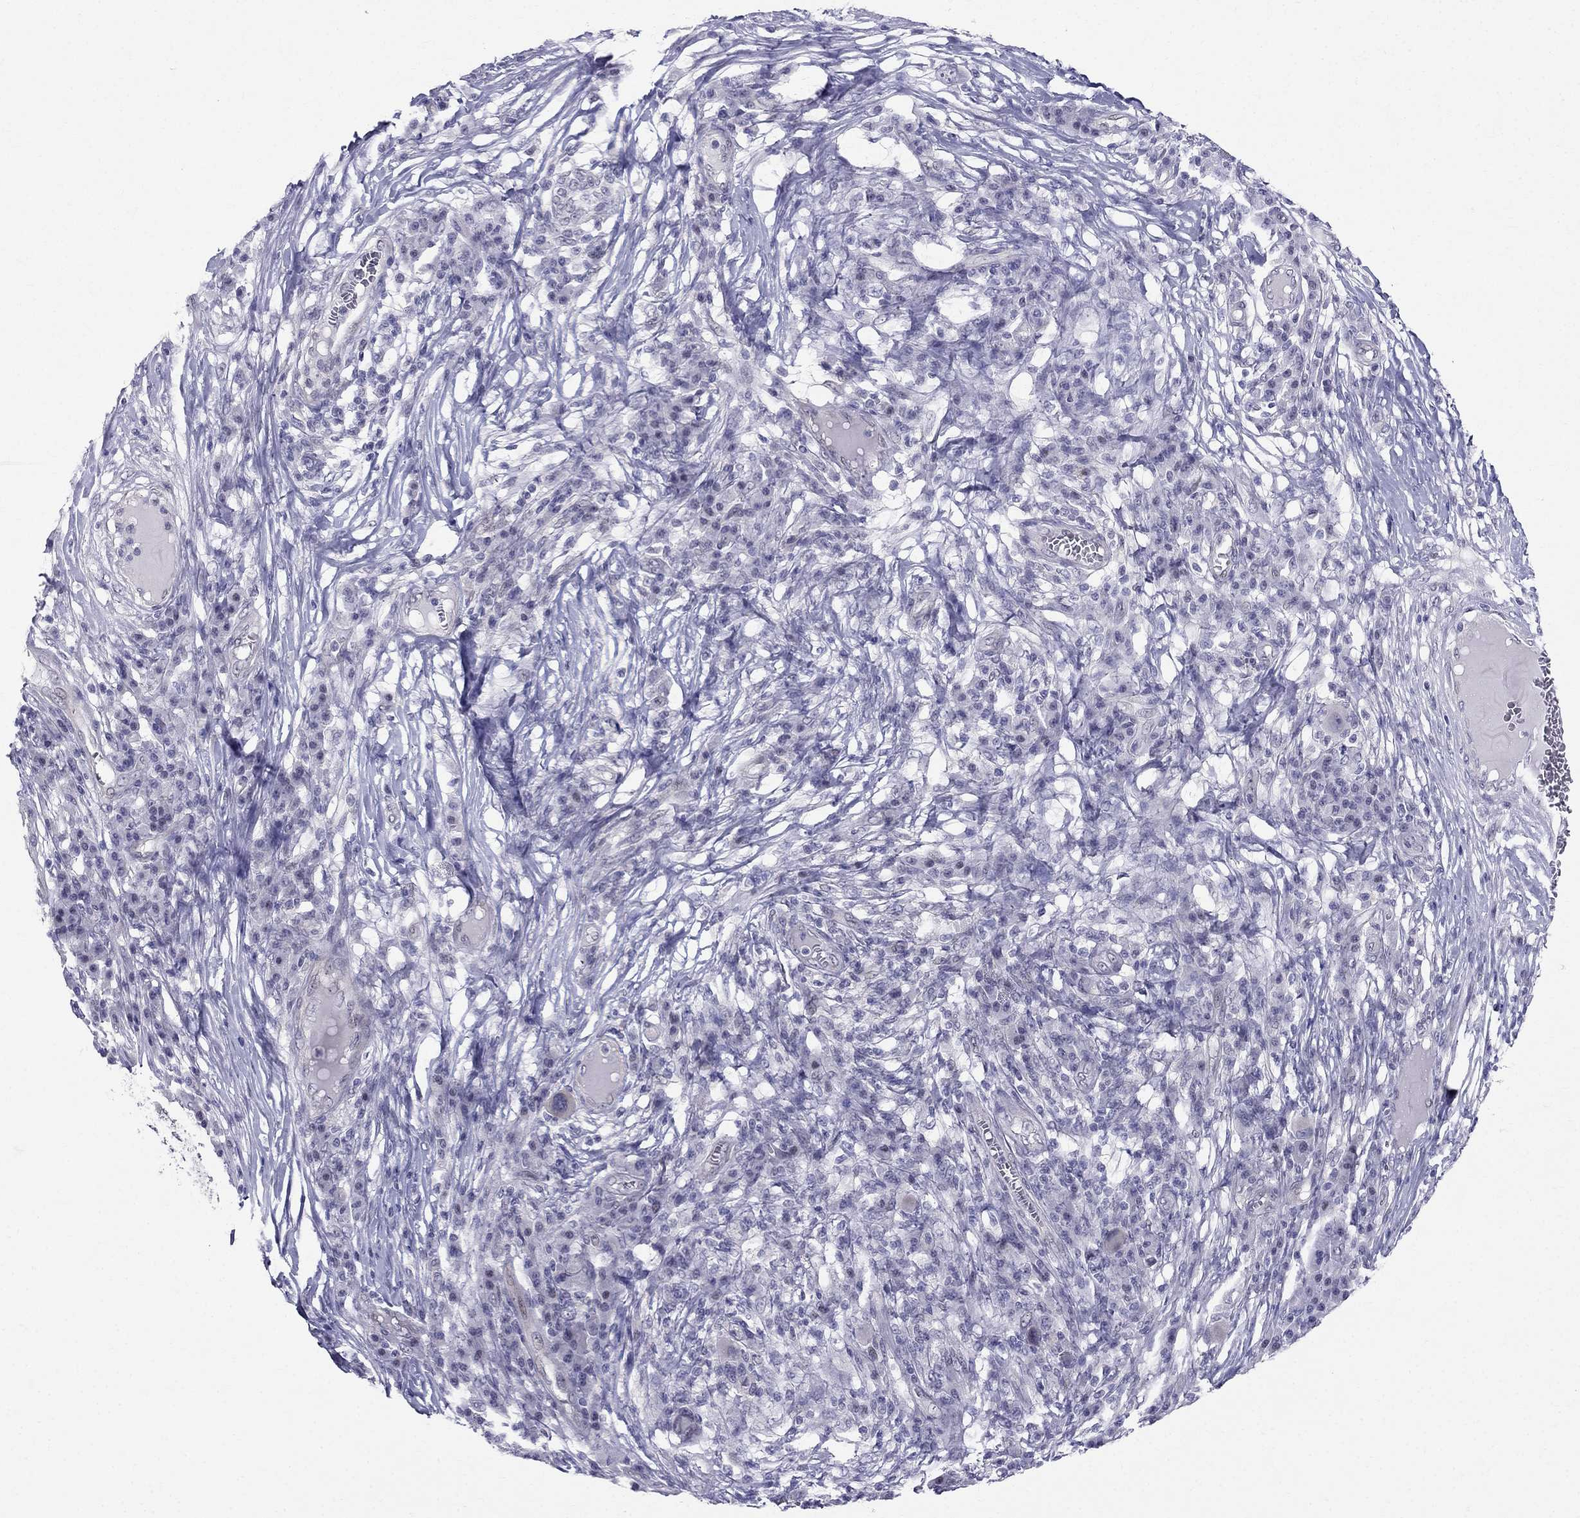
{"staining": {"intensity": "negative", "quantity": "none", "location": "none"}, "tissue": "melanoma", "cell_type": "Tumor cells", "image_type": "cancer", "snomed": [{"axis": "morphology", "description": "Malignant melanoma, NOS"}, {"axis": "topography", "description": "Skin"}], "caption": "Melanoma was stained to show a protein in brown. There is no significant expression in tumor cells. The staining was performed using DAB to visualize the protein expression in brown, while the nuclei were stained in blue with hematoxylin (Magnification: 20x).", "gene": "BAG5", "patient": {"sex": "male", "age": 53}}